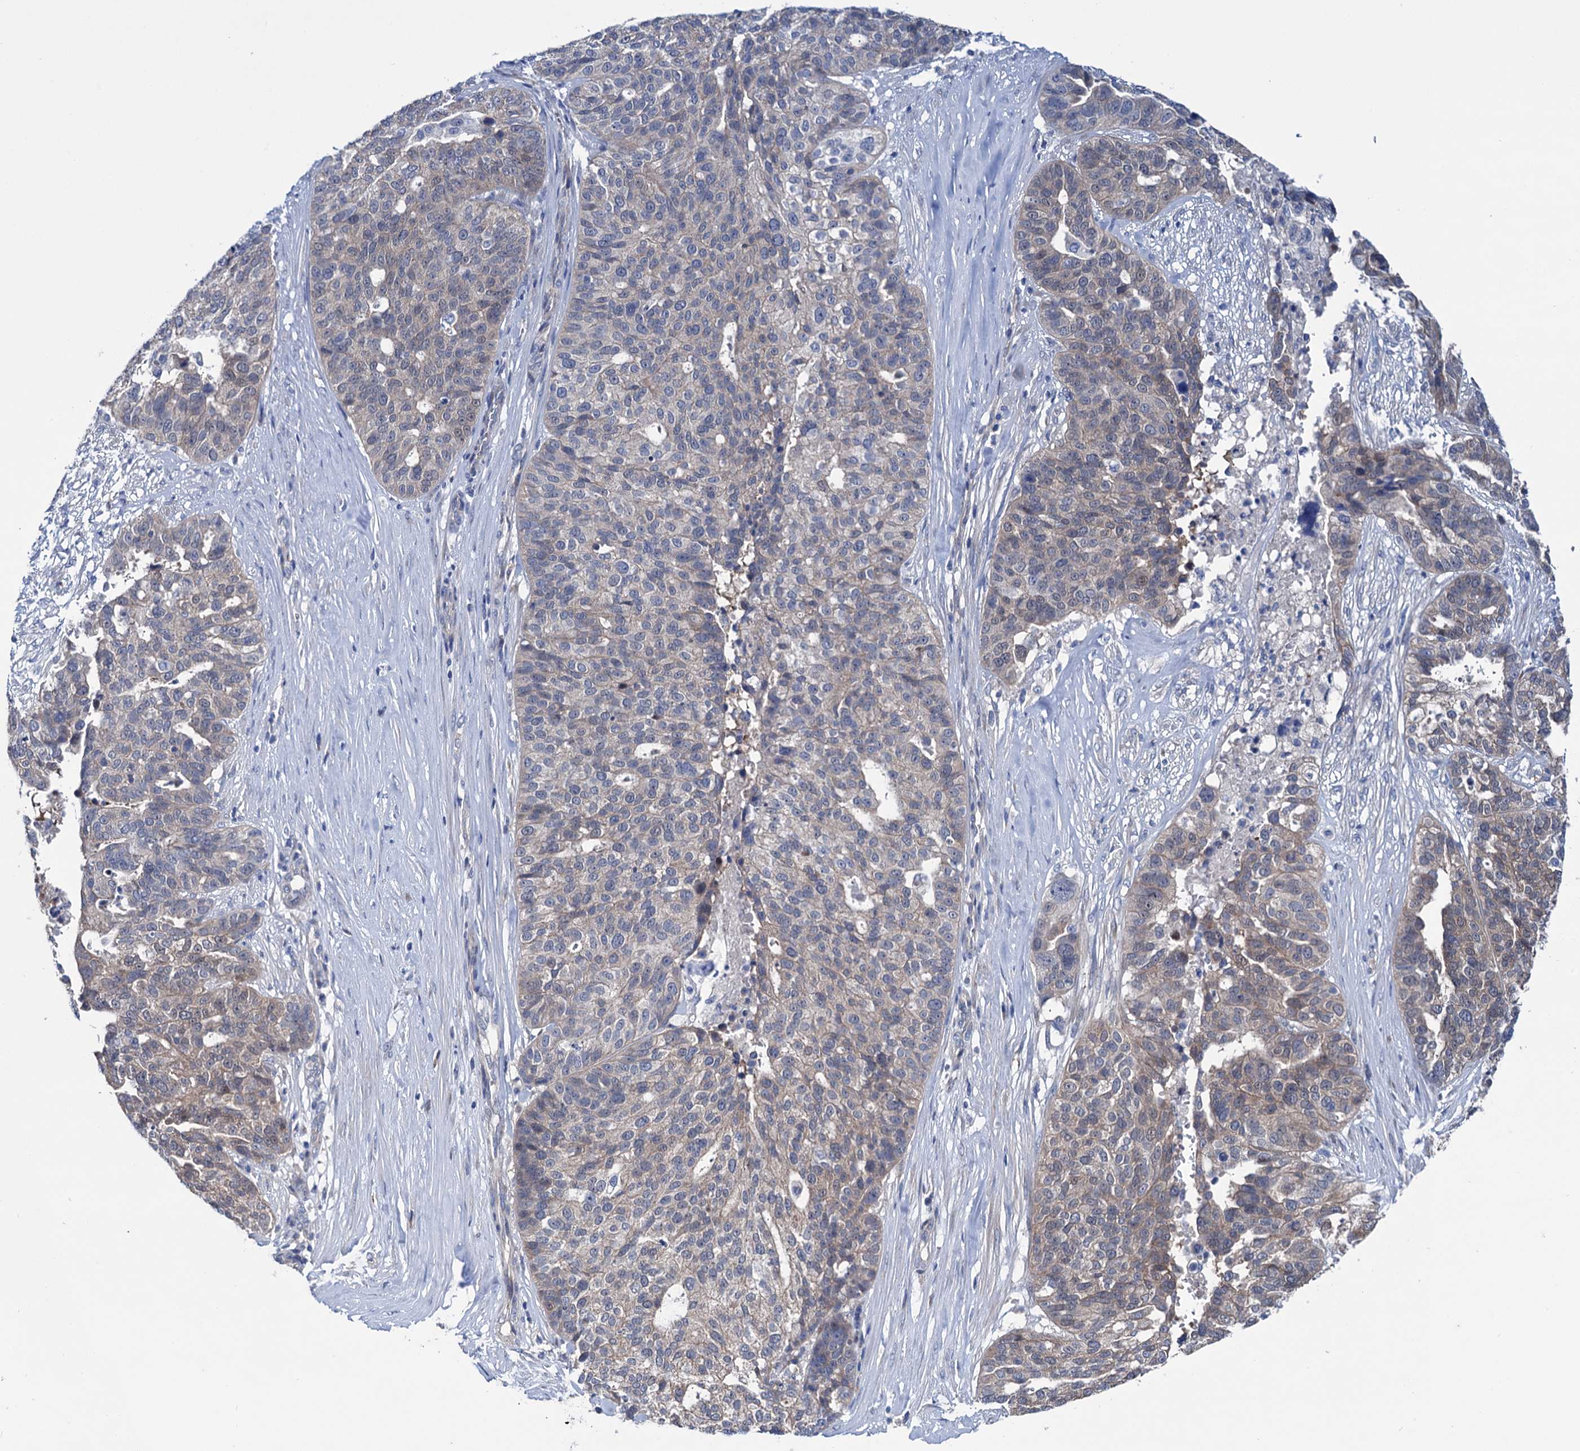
{"staining": {"intensity": "weak", "quantity": "25%-75%", "location": "cytoplasmic/membranous"}, "tissue": "ovarian cancer", "cell_type": "Tumor cells", "image_type": "cancer", "snomed": [{"axis": "morphology", "description": "Cystadenocarcinoma, serous, NOS"}, {"axis": "topography", "description": "Ovary"}], "caption": "A micrograph showing weak cytoplasmic/membranous positivity in about 25%-75% of tumor cells in ovarian cancer (serous cystadenocarcinoma), as visualized by brown immunohistochemical staining.", "gene": "EYA4", "patient": {"sex": "female", "age": 59}}